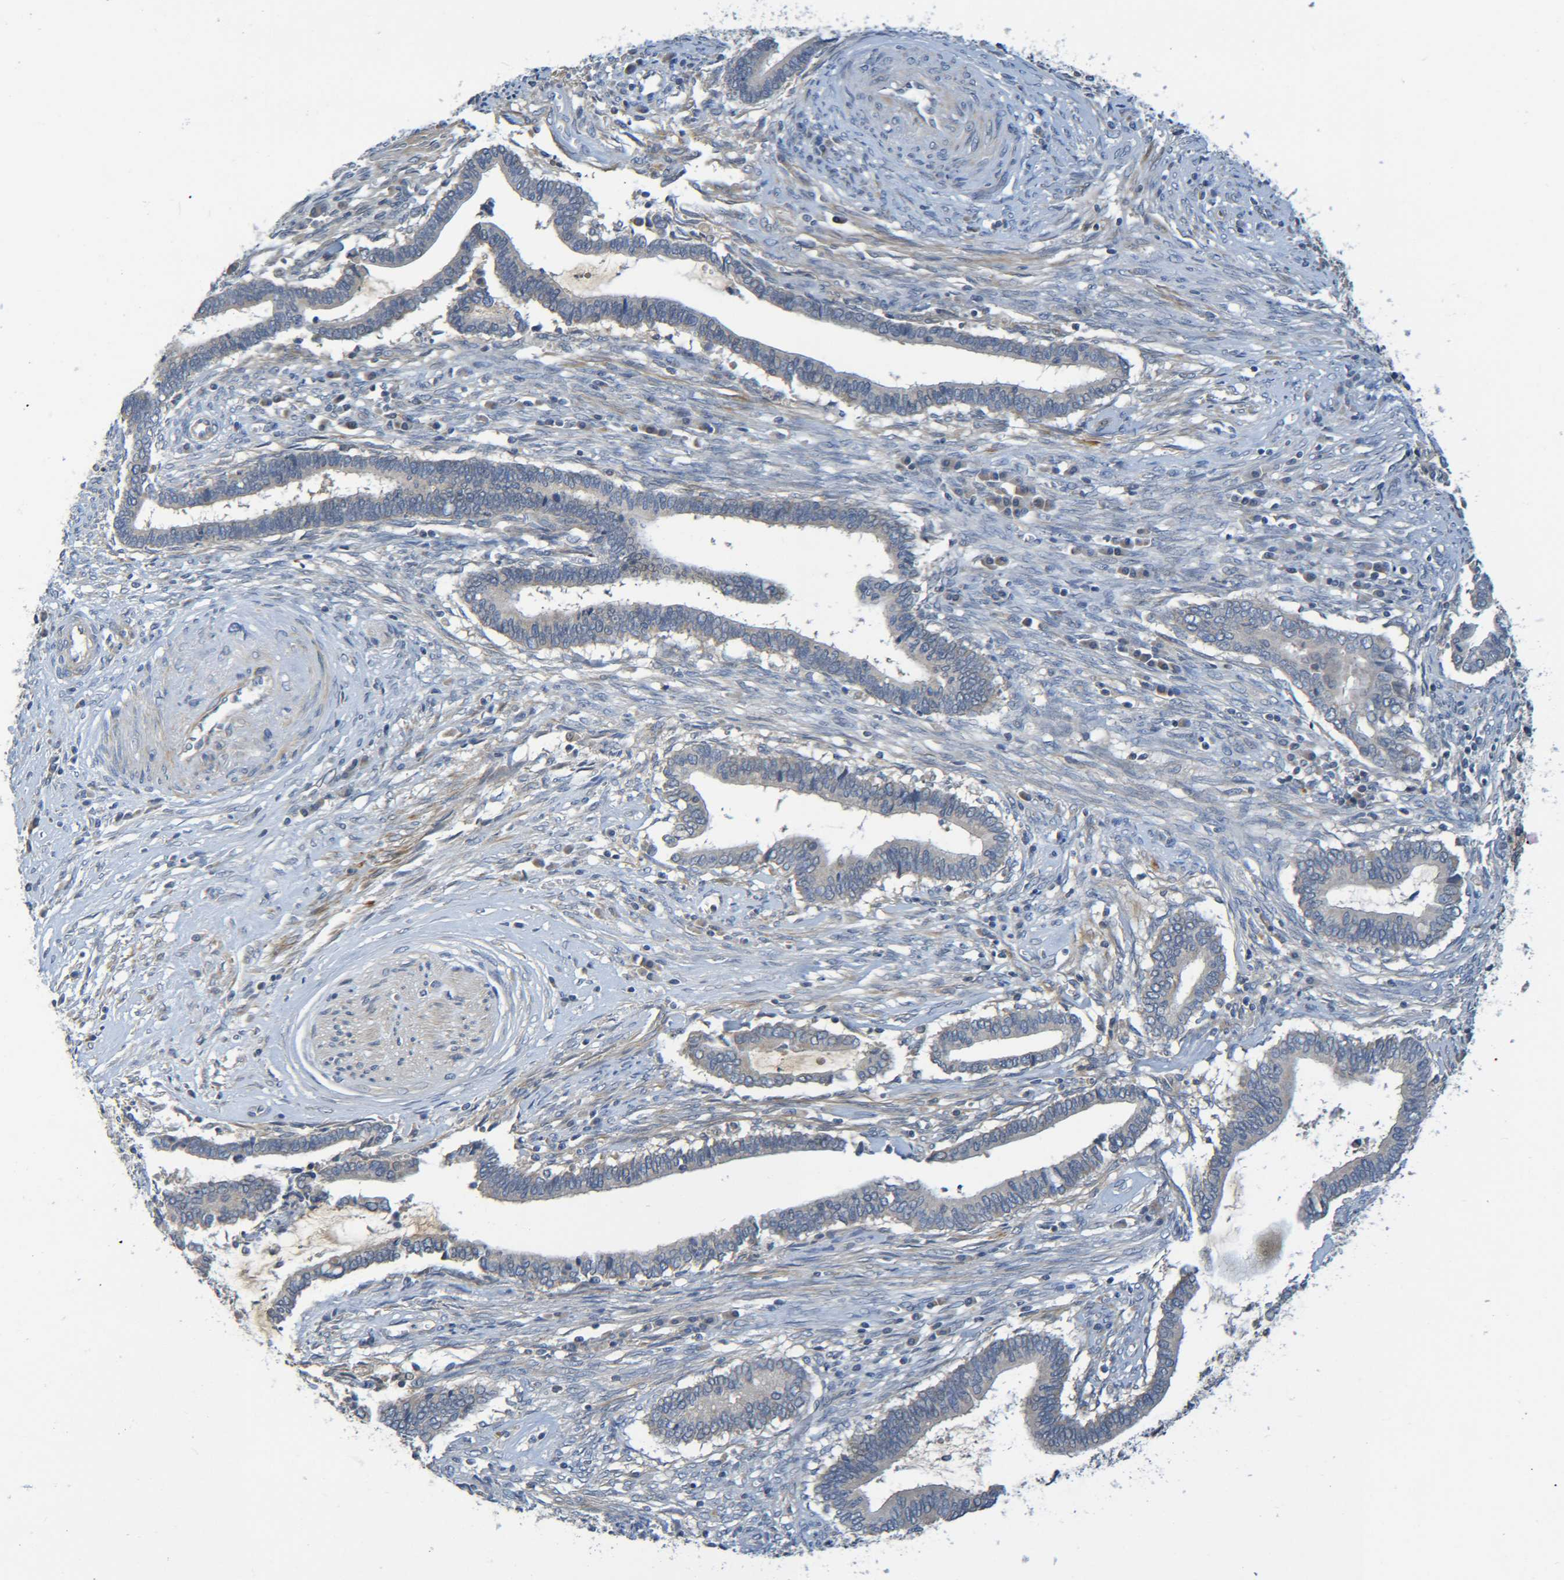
{"staining": {"intensity": "negative", "quantity": "none", "location": "none"}, "tissue": "cervical cancer", "cell_type": "Tumor cells", "image_type": "cancer", "snomed": [{"axis": "morphology", "description": "Adenocarcinoma, NOS"}, {"axis": "topography", "description": "Cervix"}], "caption": "High magnification brightfield microscopy of cervical cancer (adenocarcinoma) stained with DAB (3,3'-diaminobenzidine) (brown) and counterstained with hematoxylin (blue): tumor cells show no significant expression.", "gene": "CYP4F2", "patient": {"sex": "female", "age": 44}}